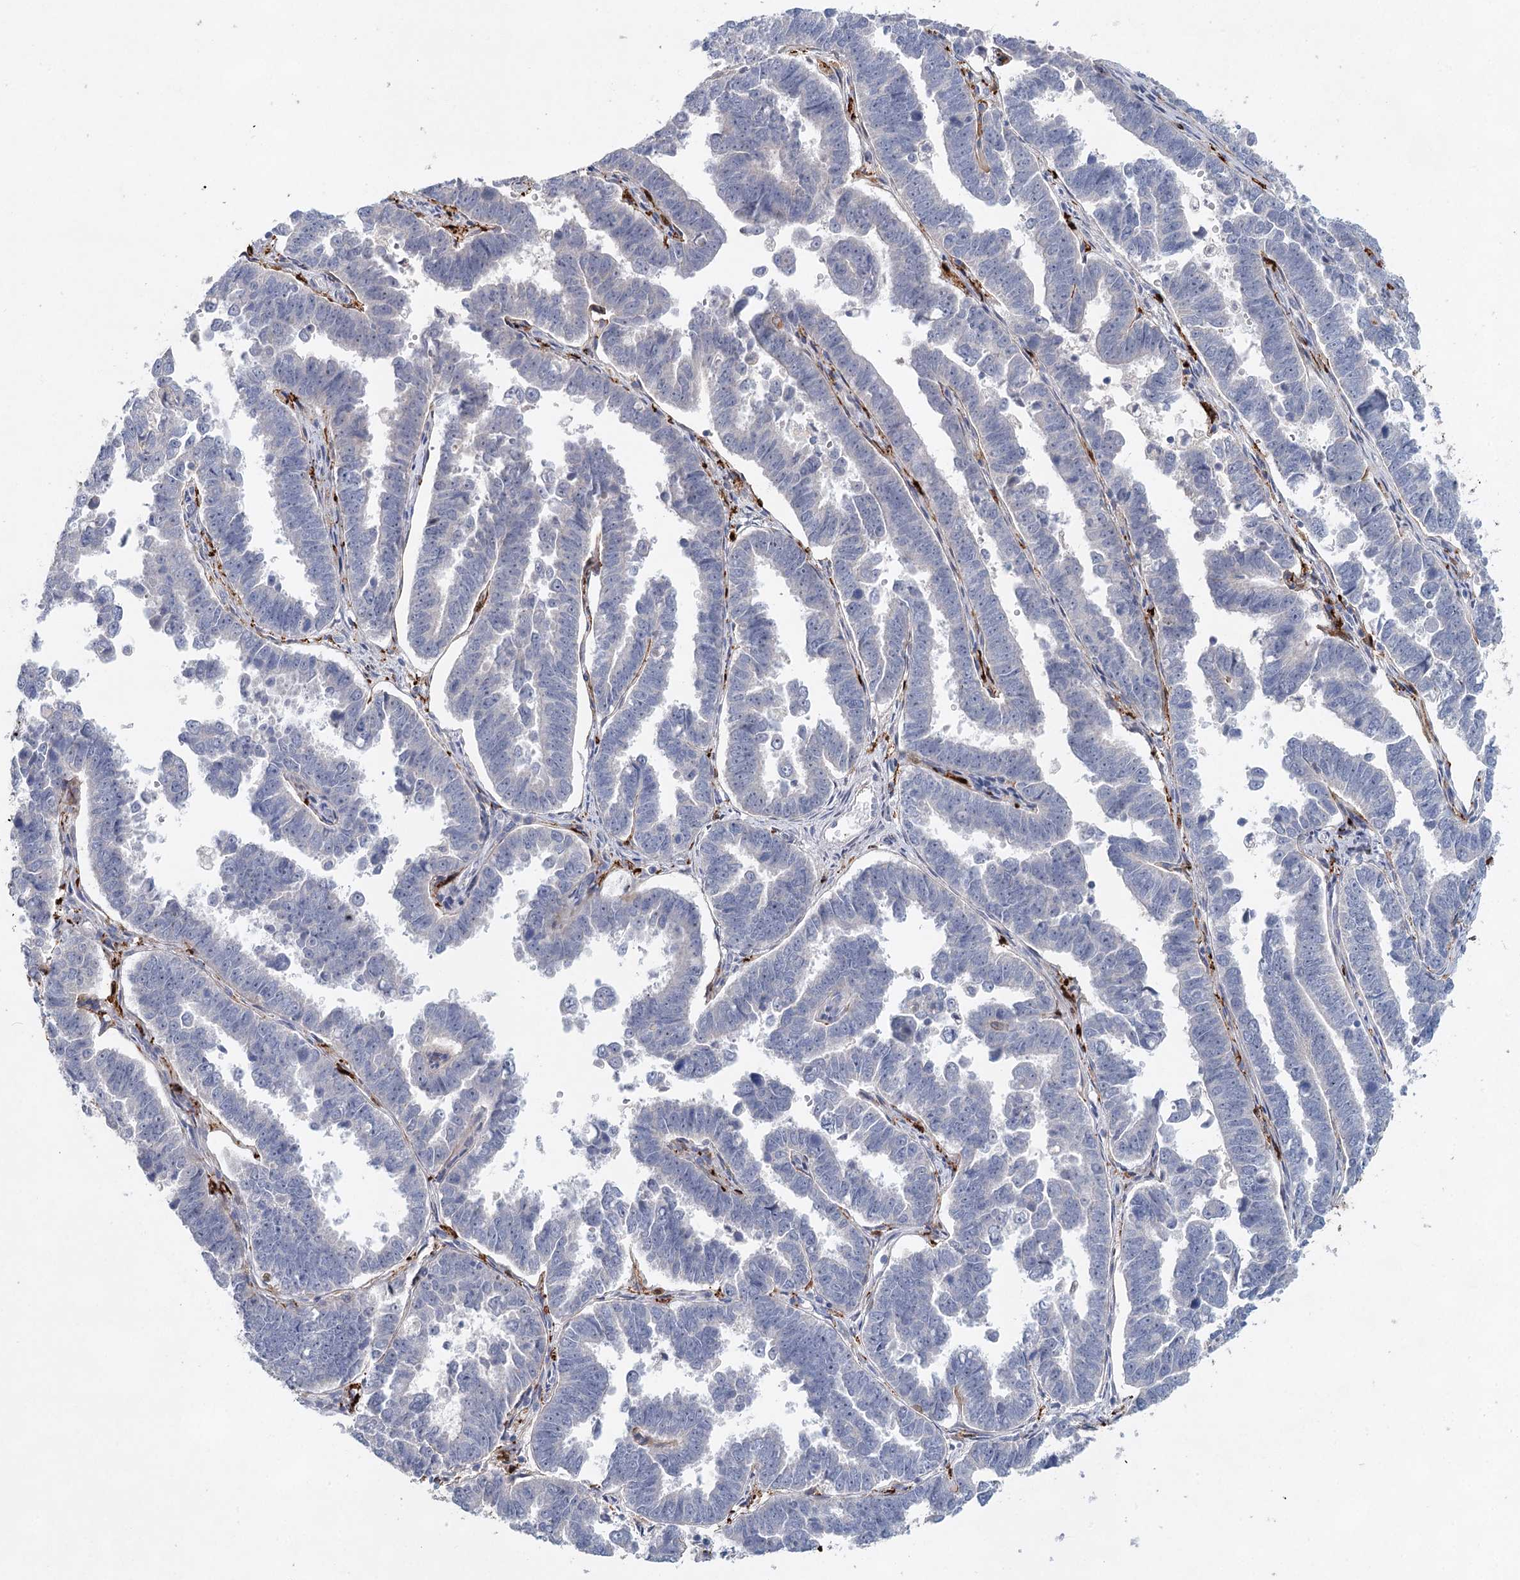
{"staining": {"intensity": "negative", "quantity": "none", "location": "none"}, "tissue": "endometrial cancer", "cell_type": "Tumor cells", "image_type": "cancer", "snomed": [{"axis": "morphology", "description": "Adenocarcinoma, NOS"}, {"axis": "topography", "description": "Endometrium"}], "caption": "Histopathology image shows no significant protein positivity in tumor cells of adenocarcinoma (endometrial). (Brightfield microscopy of DAB IHC at high magnification).", "gene": "SLC19A3", "patient": {"sex": "female", "age": 75}}